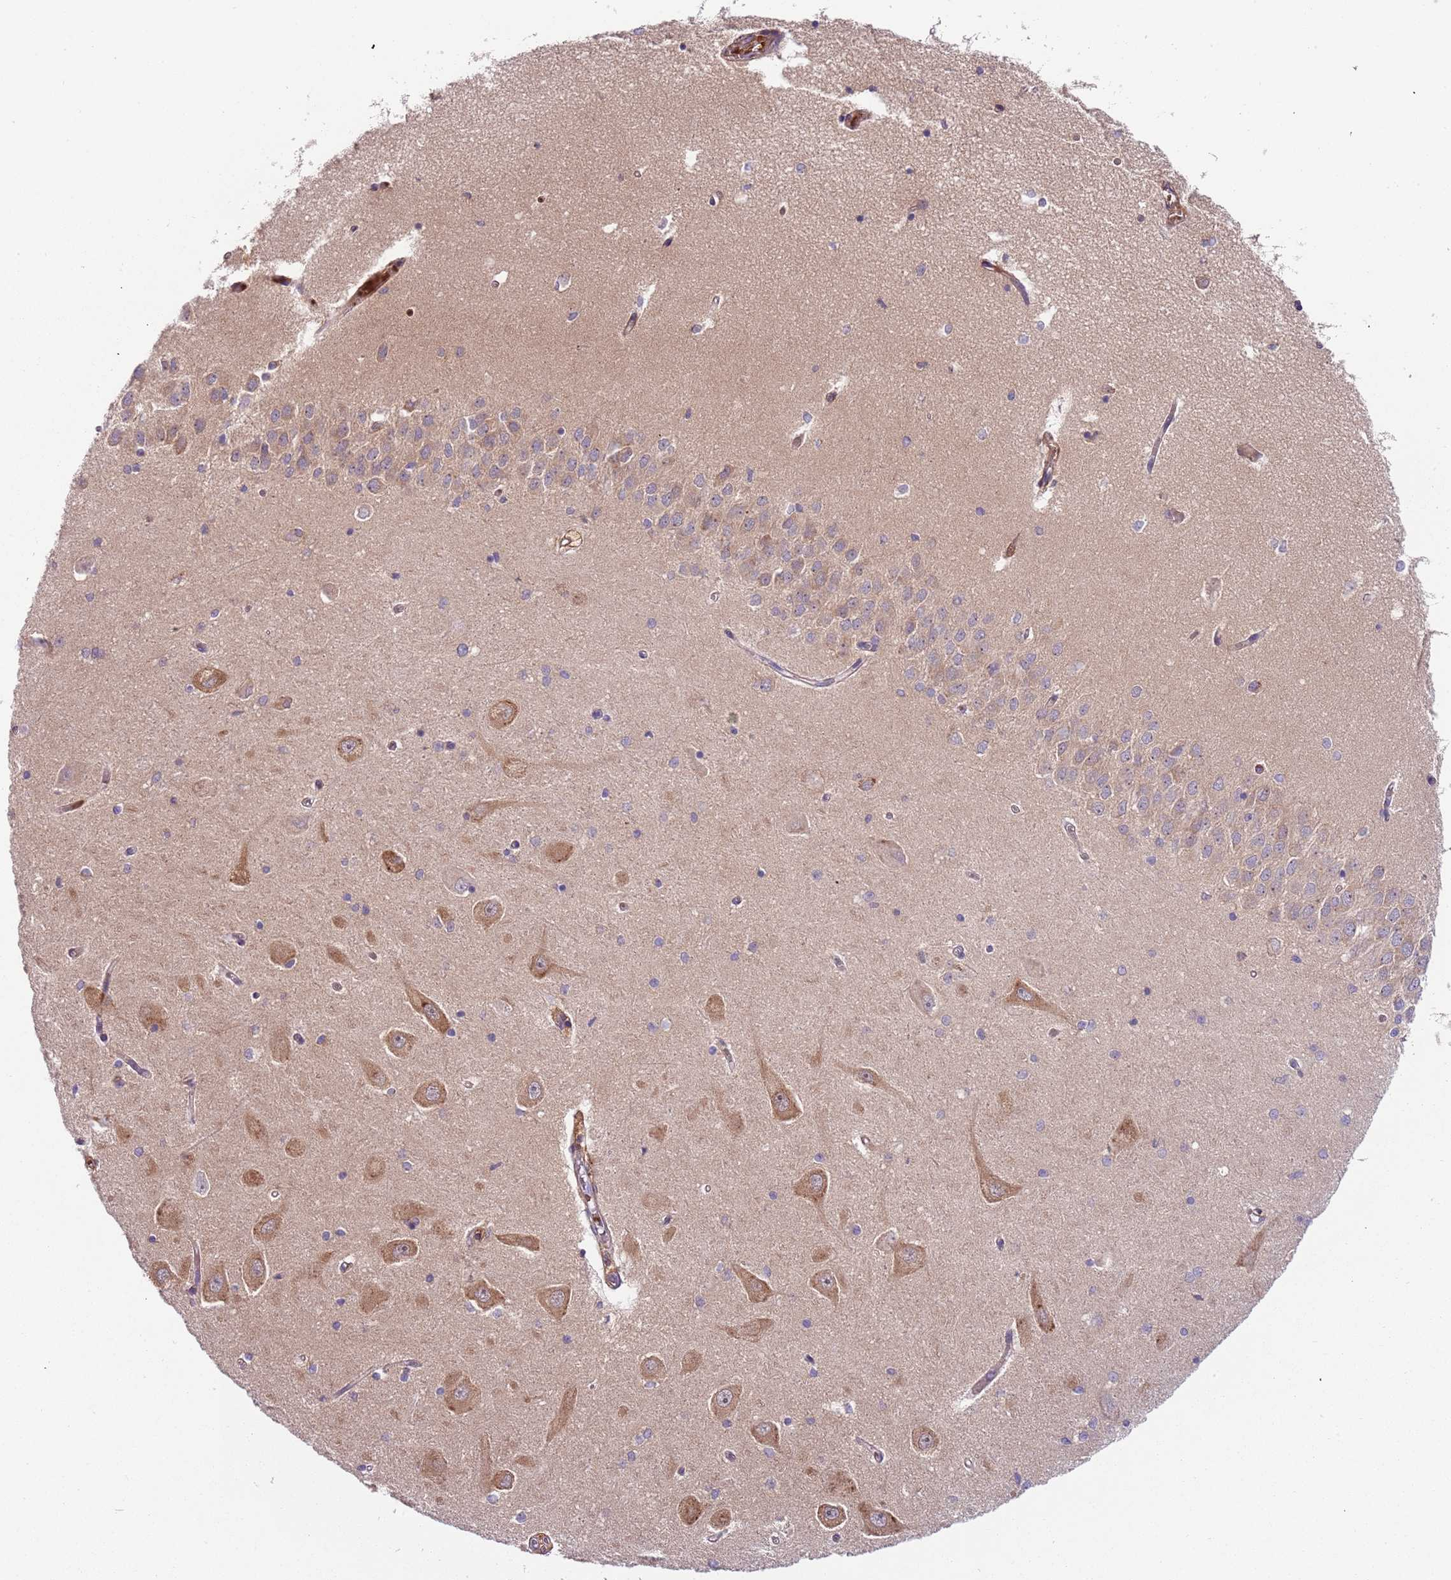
{"staining": {"intensity": "weak", "quantity": "<25%", "location": "cytoplasmic/membranous"}, "tissue": "hippocampus", "cell_type": "Glial cells", "image_type": "normal", "snomed": [{"axis": "morphology", "description": "Normal tissue, NOS"}, {"axis": "topography", "description": "Hippocampus"}], "caption": "Glial cells show no significant protein staining in normal hippocampus. The staining was performed using DAB to visualize the protein expression in brown, while the nuclei were stained in blue with hematoxylin (Magnification: 20x).", "gene": "VWCE", "patient": {"sex": "male", "age": 45}}